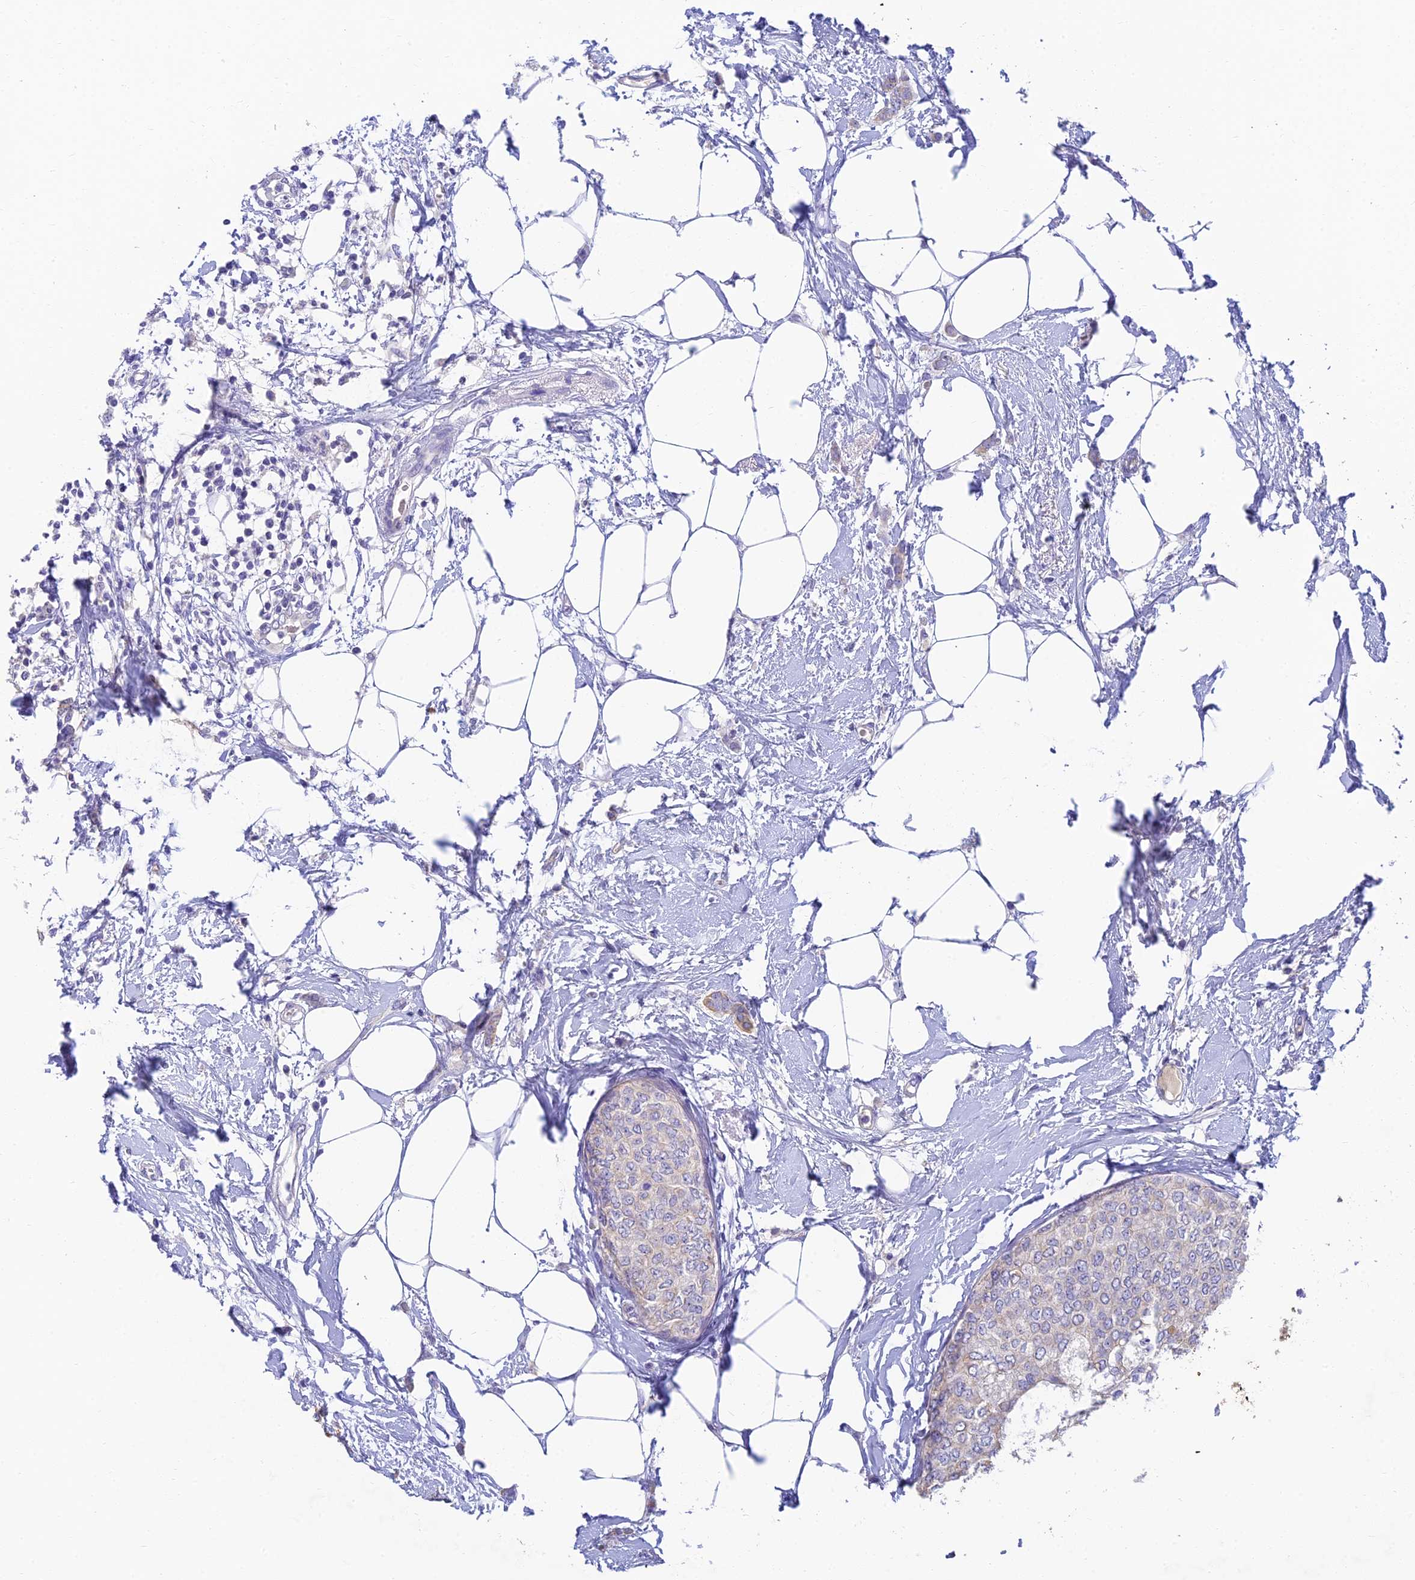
{"staining": {"intensity": "negative", "quantity": "none", "location": "none"}, "tissue": "breast cancer", "cell_type": "Tumor cells", "image_type": "cancer", "snomed": [{"axis": "morphology", "description": "Duct carcinoma"}, {"axis": "topography", "description": "Breast"}], "caption": "Tumor cells show no significant expression in breast cancer. (Immunohistochemistry (ihc), brightfield microscopy, high magnification).", "gene": "INTS13", "patient": {"sex": "female", "age": 72}}